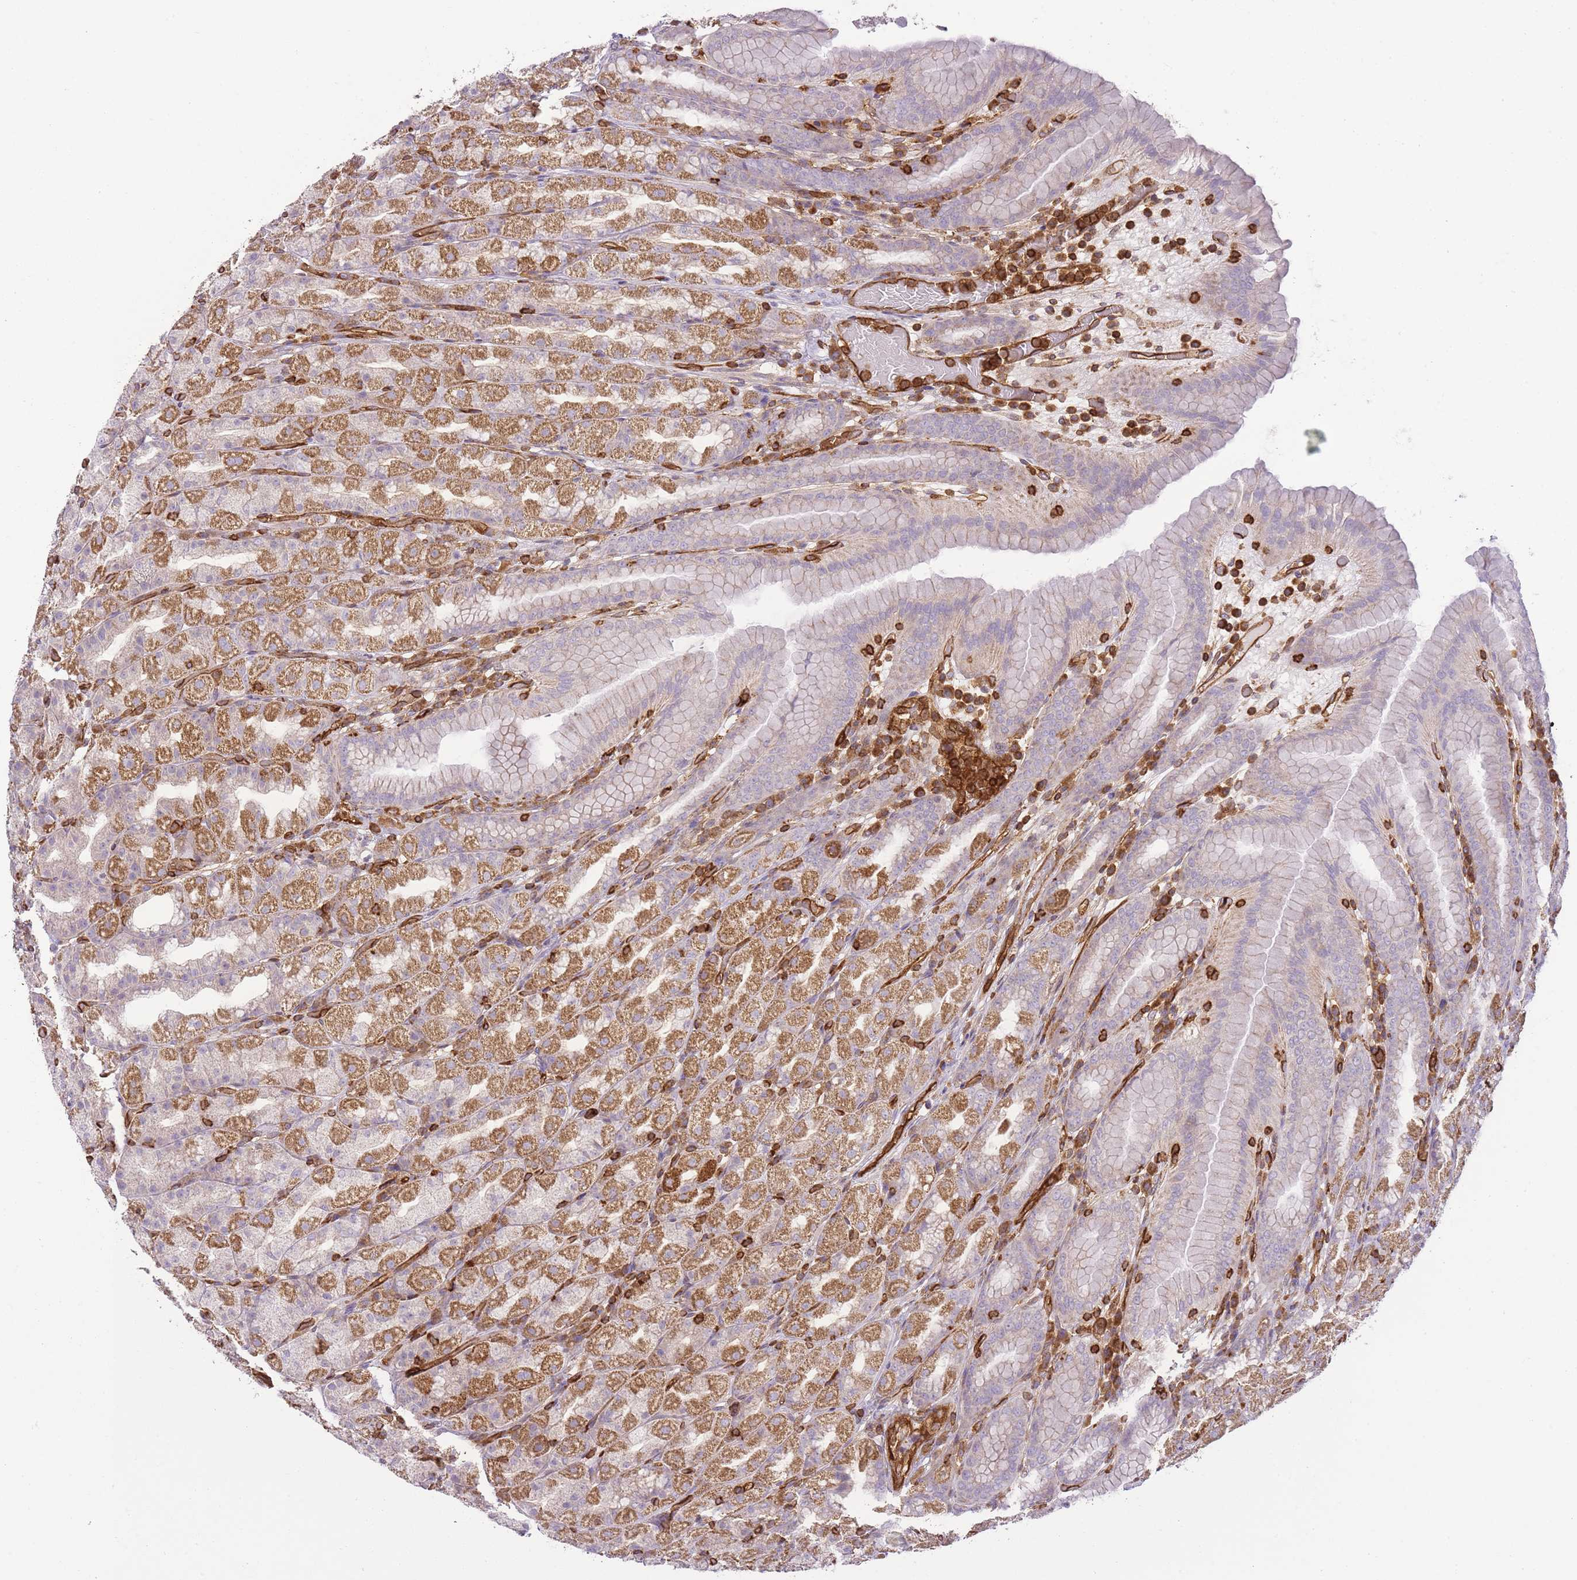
{"staining": {"intensity": "moderate", "quantity": "25%-75%", "location": "cytoplasmic/membranous"}, "tissue": "stomach", "cell_type": "Glandular cells", "image_type": "normal", "snomed": [{"axis": "morphology", "description": "Normal tissue, NOS"}, {"axis": "topography", "description": "Stomach, upper"}], "caption": "Human stomach stained with a brown dye shows moderate cytoplasmic/membranous positive positivity in about 25%-75% of glandular cells.", "gene": "MSN", "patient": {"sex": "male", "age": 68}}